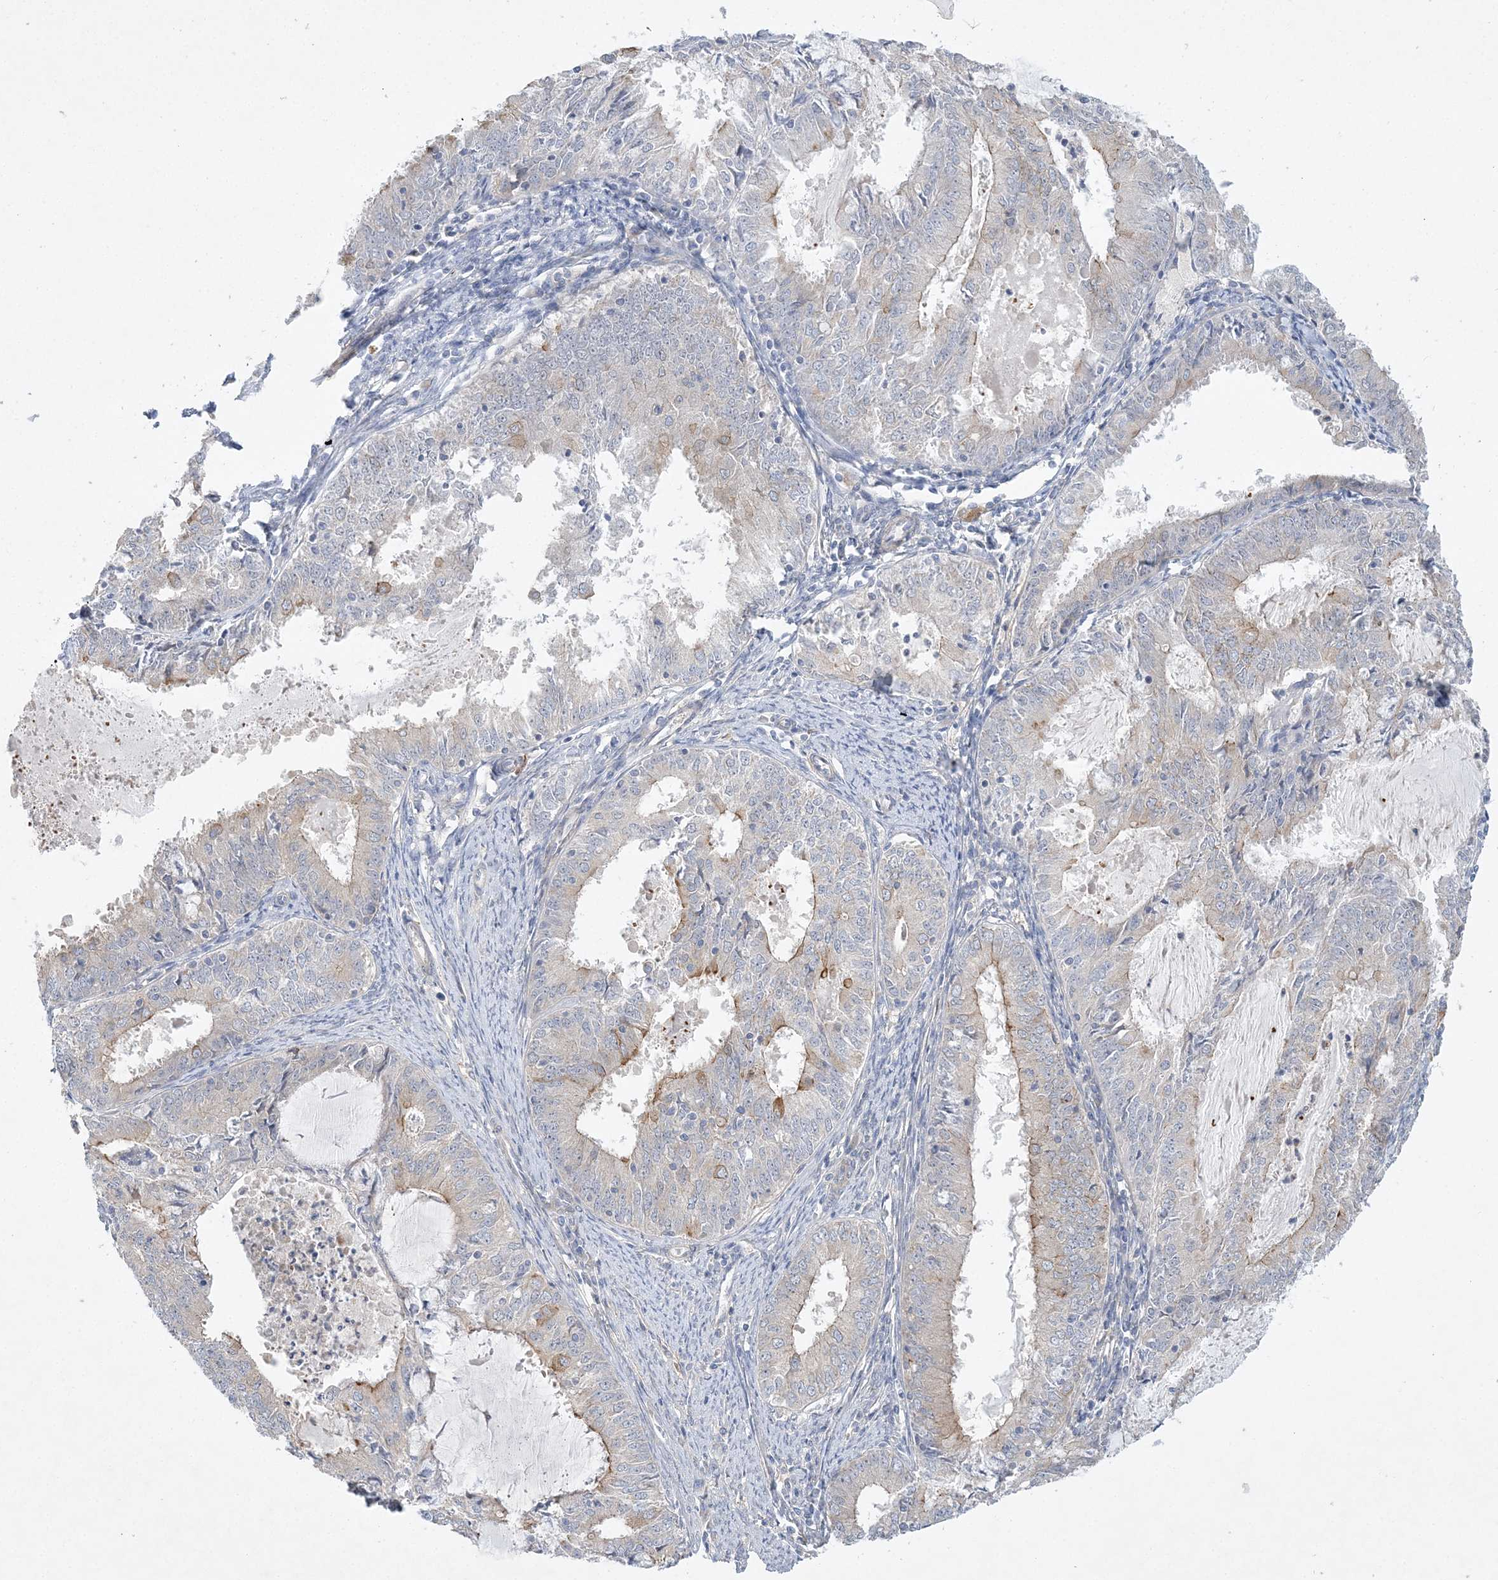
{"staining": {"intensity": "moderate", "quantity": "<25%", "location": "cytoplasmic/membranous"}, "tissue": "endometrial cancer", "cell_type": "Tumor cells", "image_type": "cancer", "snomed": [{"axis": "morphology", "description": "Adenocarcinoma, NOS"}, {"axis": "topography", "description": "Endometrium"}], "caption": "Immunohistochemical staining of endometrial cancer (adenocarcinoma) exhibits low levels of moderate cytoplasmic/membranous protein expression in approximately <25% of tumor cells. (DAB (3,3'-diaminobenzidine) IHC, brown staining for protein, blue staining for nuclei).", "gene": "ANKRD35", "patient": {"sex": "female", "age": 57}}